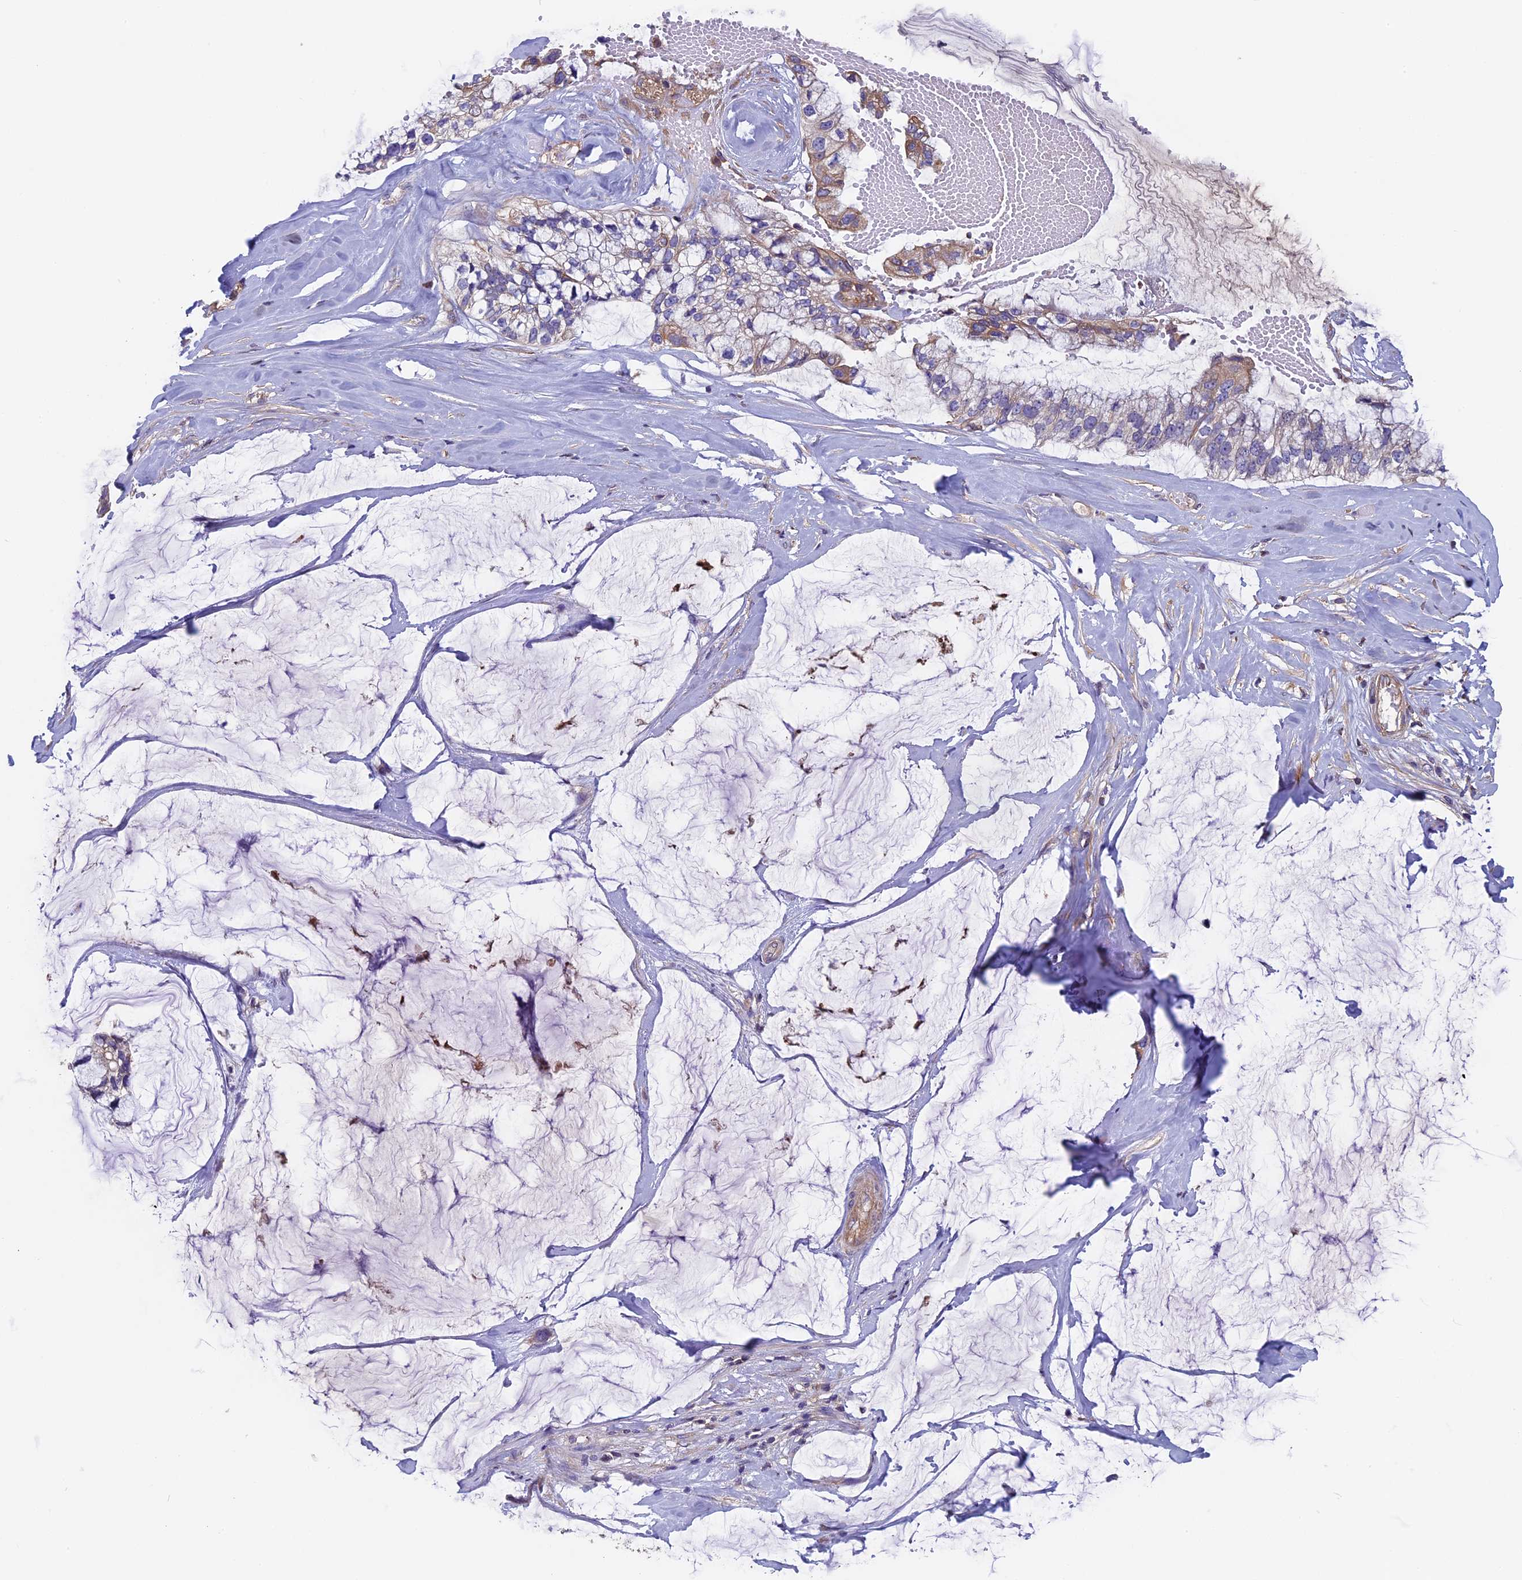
{"staining": {"intensity": "moderate", "quantity": "25%-75%", "location": "cytoplasmic/membranous"}, "tissue": "ovarian cancer", "cell_type": "Tumor cells", "image_type": "cancer", "snomed": [{"axis": "morphology", "description": "Cystadenocarcinoma, mucinous, NOS"}, {"axis": "topography", "description": "Ovary"}], "caption": "Ovarian cancer tissue exhibits moderate cytoplasmic/membranous positivity in about 25%-75% of tumor cells (brown staining indicates protein expression, while blue staining denotes nuclei).", "gene": "CCDC153", "patient": {"sex": "female", "age": 39}}